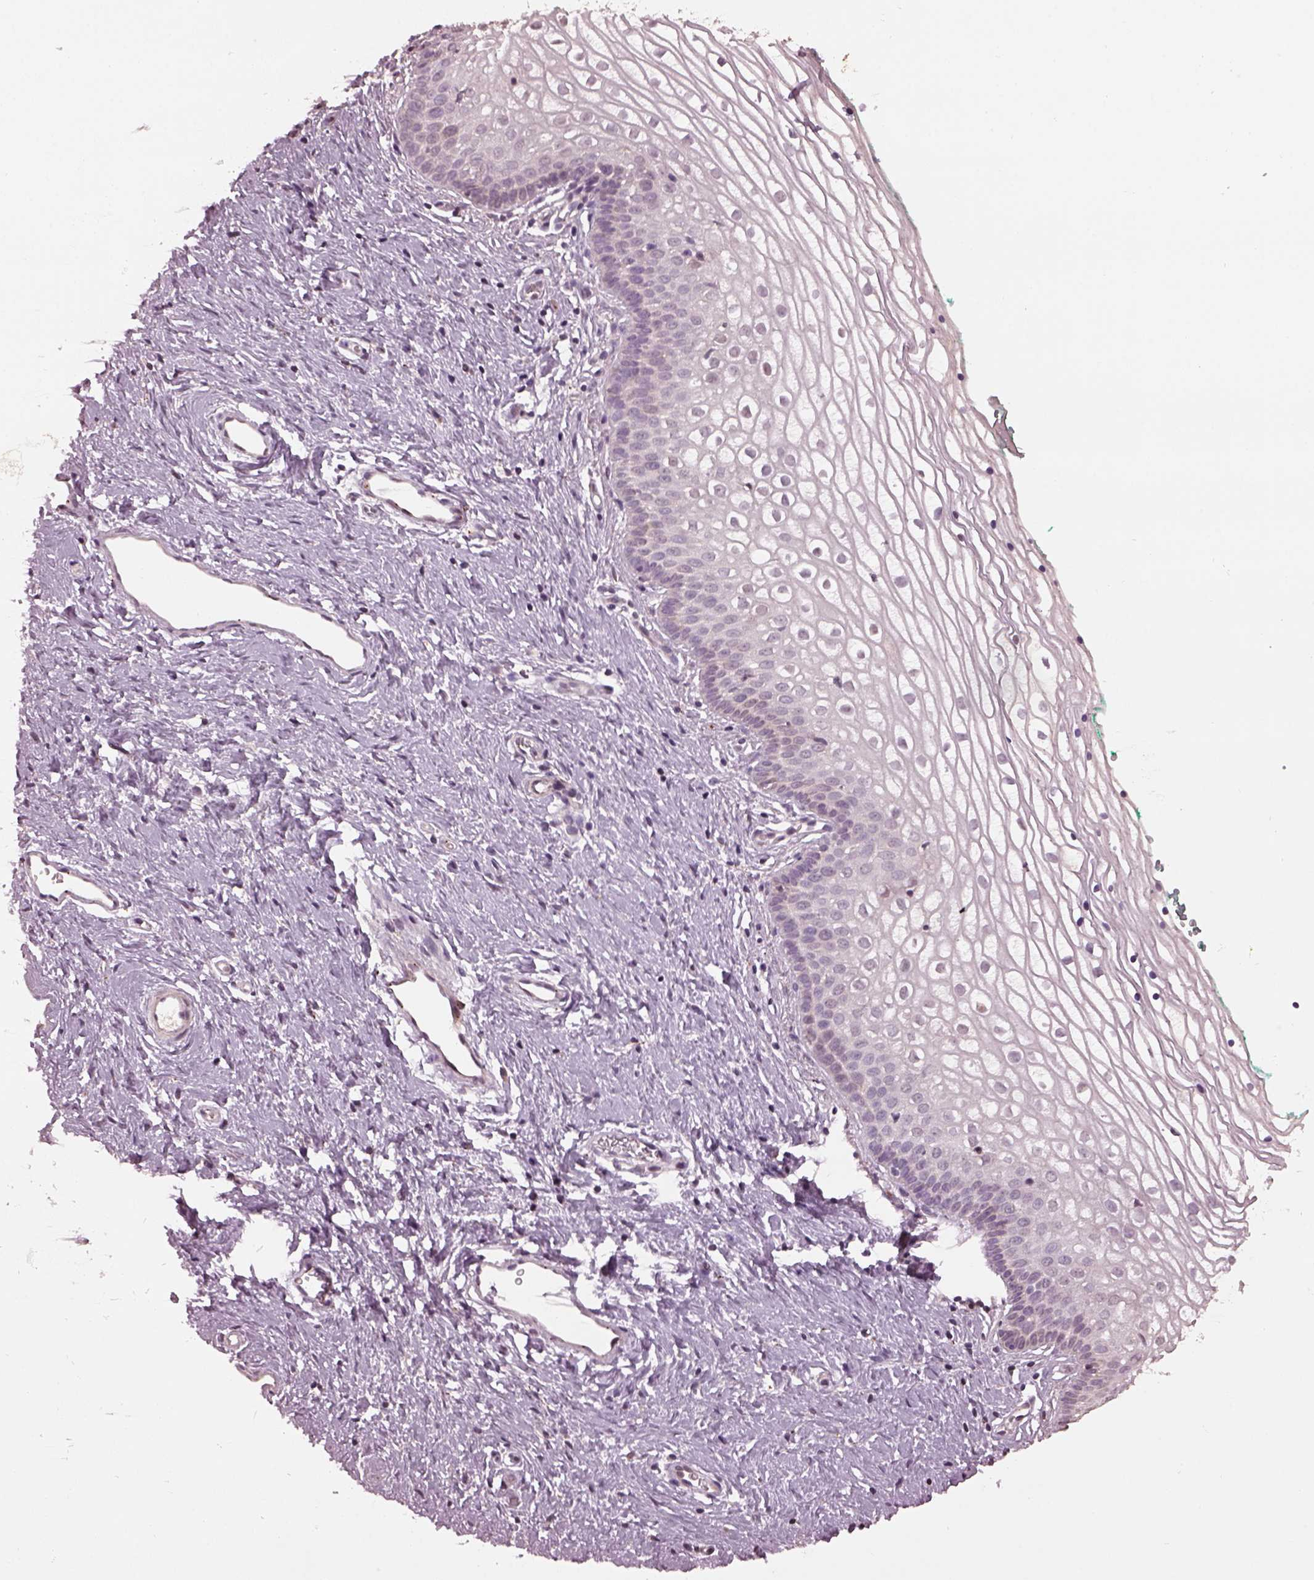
{"staining": {"intensity": "negative", "quantity": "none", "location": "none"}, "tissue": "vagina", "cell_type": "Squamous epithelial cells", "image_type": "normal", "snomed": [{"axis": "morphology", "description": "Normal tissue, NOS"}, {"axis": "topography", "description": "Vagina"}], "caption": "Squamous epithelial cells are negative for protein expression in unremarkable human vagina. Nuclei are stained in blue.", "gene": "RUFY3", "patient": {"sex": "female", "age": 36}}